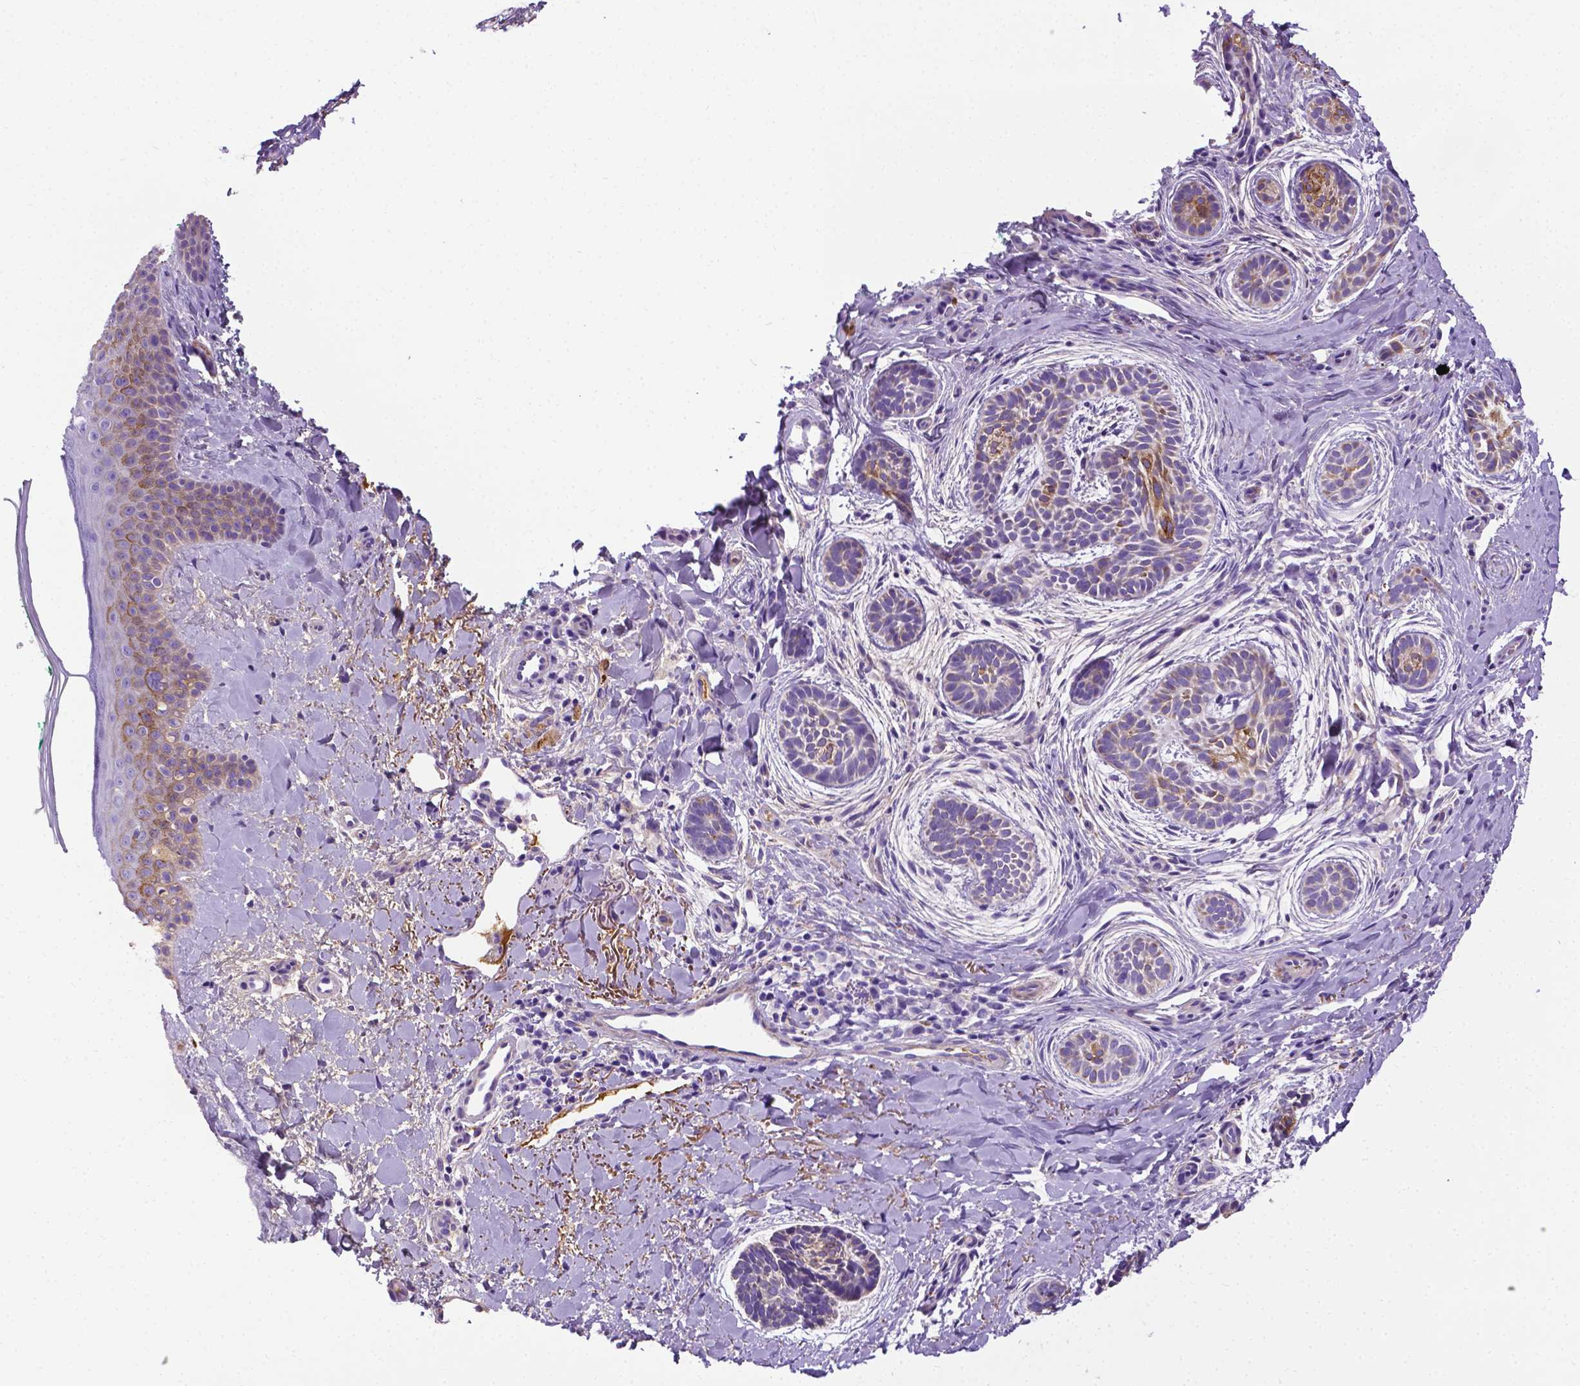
{"staining": {"intensity": "moderate", "quantity": "<25%", "location": "cytoplasmic/membranous"}, "tissue": "skin cancer", "cell_type": "Tumor cells", "image_type": "cancer", "snomed": [{"axis": "morphology", "description": "Basal cell carcinoma"}, {"axis": "topography", "description": "Skin"}], "caption": "Moderate cytoplasmic/membranous expression for a protein is present in approximately <25% of tumor cells of skin cancer using immunohistochemistry.", "gene": "APOE", "patient": {"sex": "male", "age": 63}}